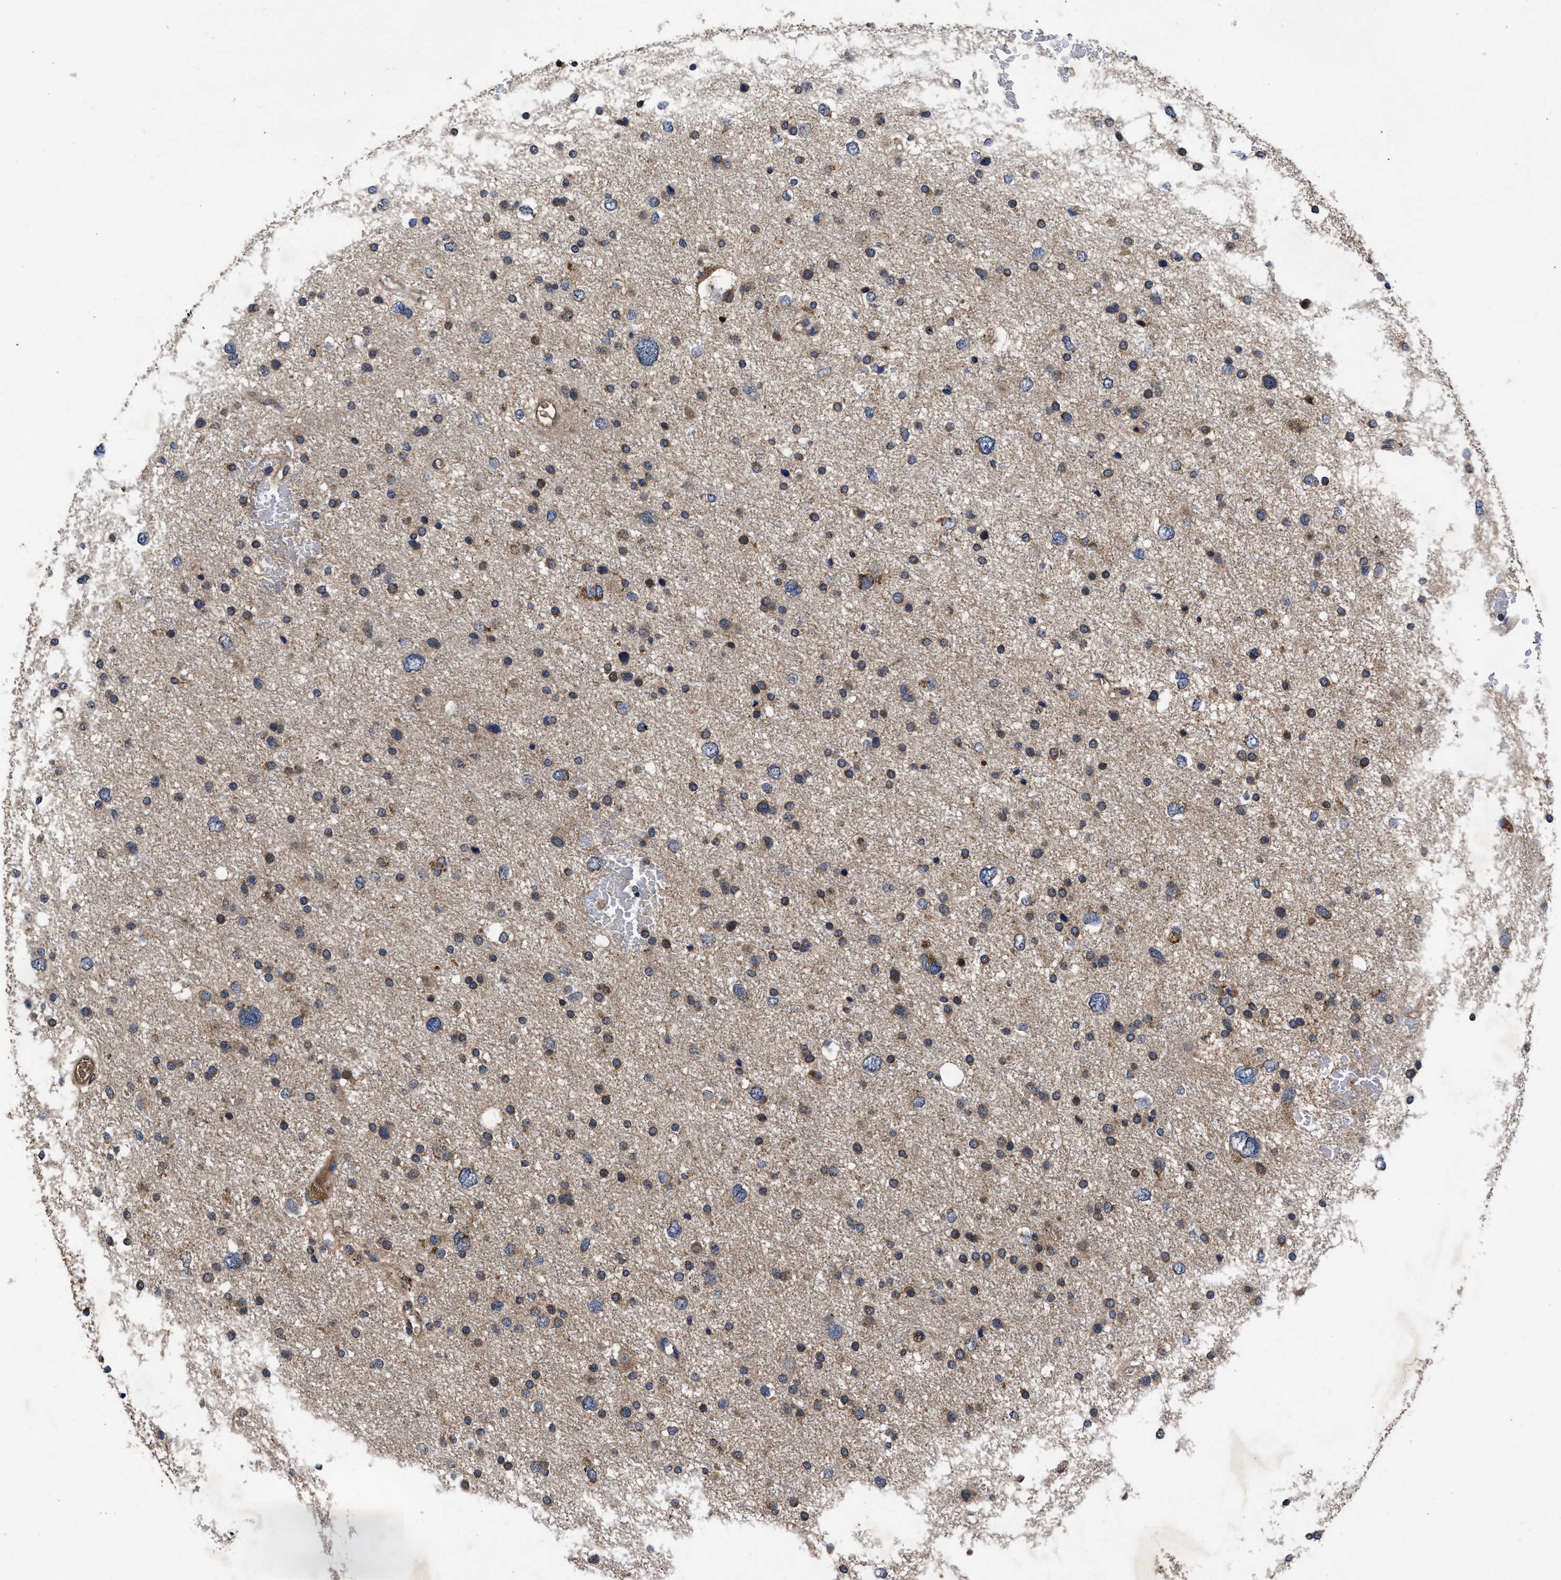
{"staining": {"intensity": "moderate", "quantity": ">75%", "location": "cytoplasmic/membranous"}, "tissue": "glioma", "cell_type": "Tumor cells", "image_type": "cancer", "snomed": [{"axis": "morphology", "description": "Glioma, malignant, Low grade"}, {"axis": "topography", "description": "Brain"}], "caption": "Immunohistochemistry image of glioma stained for a protein (brown), which reveals medium levels of moderate cytoplasmic/membranous staining in about >75% of tumor cells.", "gene": "LRRC3", "patient": {"sex": "female", "age": 37}}